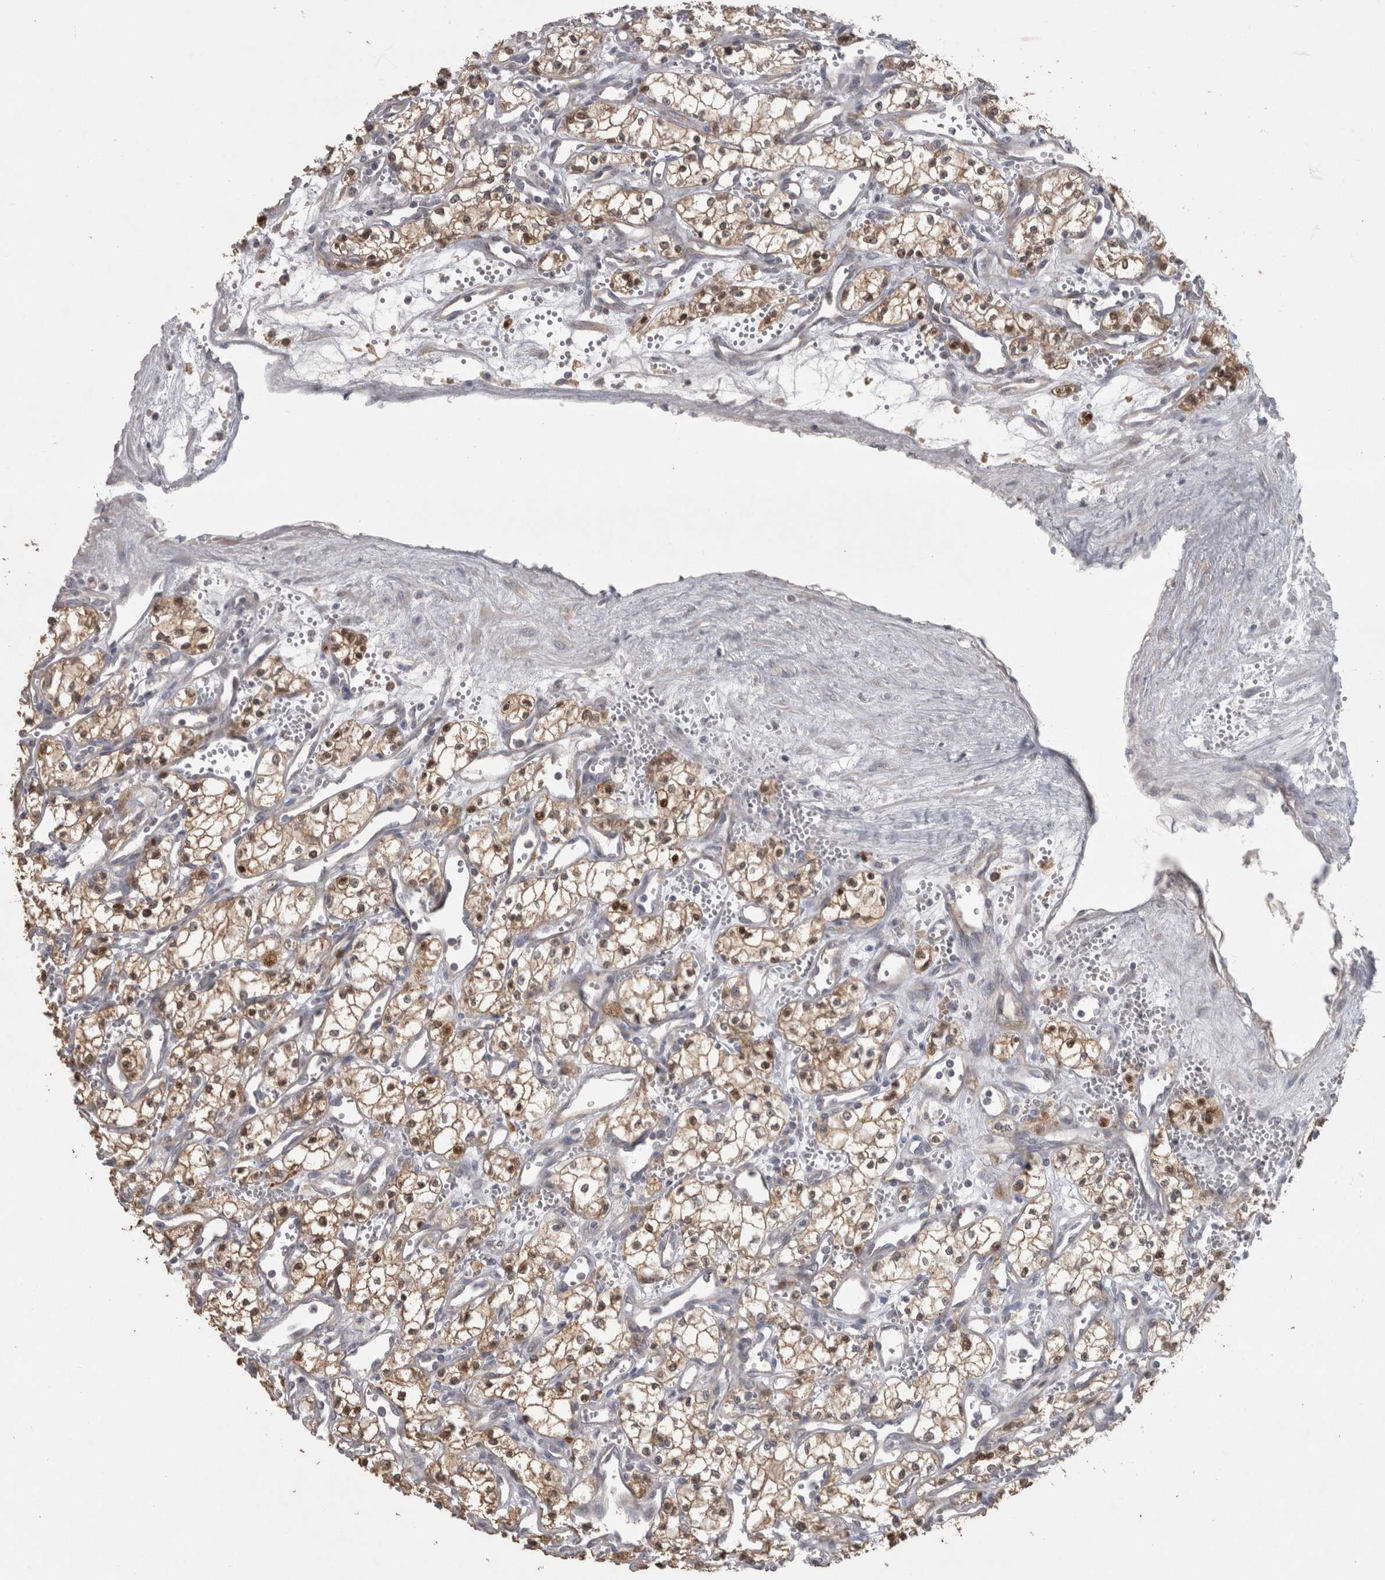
{"staining": {"intensity": "strong", "quantity": "25%-75%", "location": "cytoplasmic/membranous,nuclear"}, "tissue": "renal cancer", "cell_type": "Tumor cells", "image_type": "cancer", "snomed": [{"axis": "morphology", "description": "Adenocarcinoma, NOS"}, {"axis": "topography", "description": "Kidney"}], "caption": "The immunohistochemical stain shows strong cytoplasmic/membranous and nuclear expression in tumor cells of adenocarcinoma (renal) tissue.", "gene": "SLCO5A1", "patient": {"sex": "male", "age": 59}}